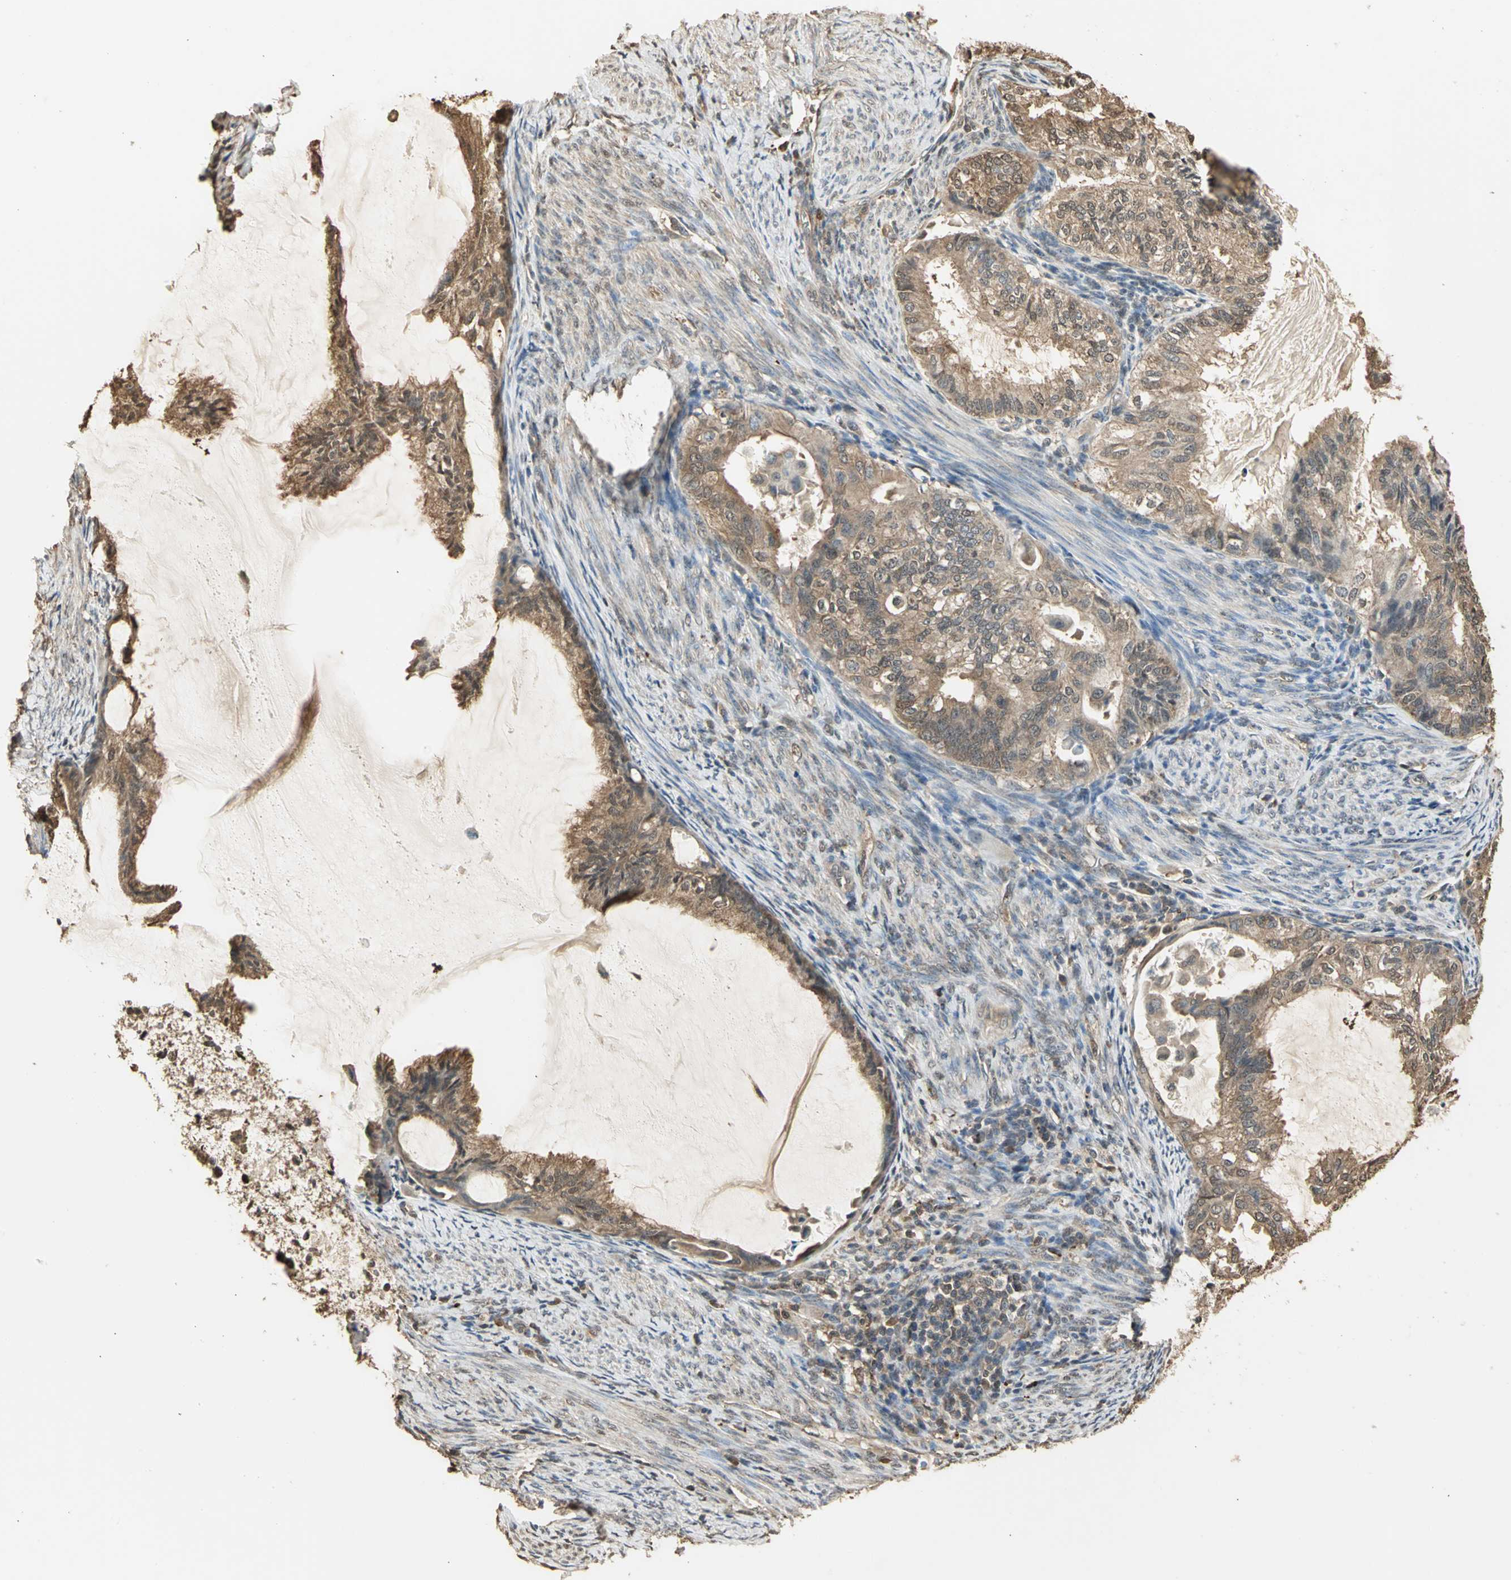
{"staining": {"intensity": "moderate", "quantity": ">75%", "location": "cytoplasmic/membranous"}, "tissue": "cervical cancer", "cell_type": "Tumor cells", "image_type": "cancer", "snomed": [{"axis": "morphology", "description": "Normal tissue, NOS"}, {"axis": "morphology", "description": "Adenocarcinoma, NOS"}, {"axis": "topography", "description": "Cervix"}, {"axis": "topography", "description": "Endometrium"}], "caption": "Immunohistochemistry image of neoplastic tissue: cervical cancer stained using immunohistochemistry (IHC) shows medium levels of moderate protein expression localized specifically in the cytoplasmic/membranous of tumor cells, appearing as a cytoplasmic/membranous brown color.", "gene": "PARK7", "patient": {"sex": "female", "age": 86}}